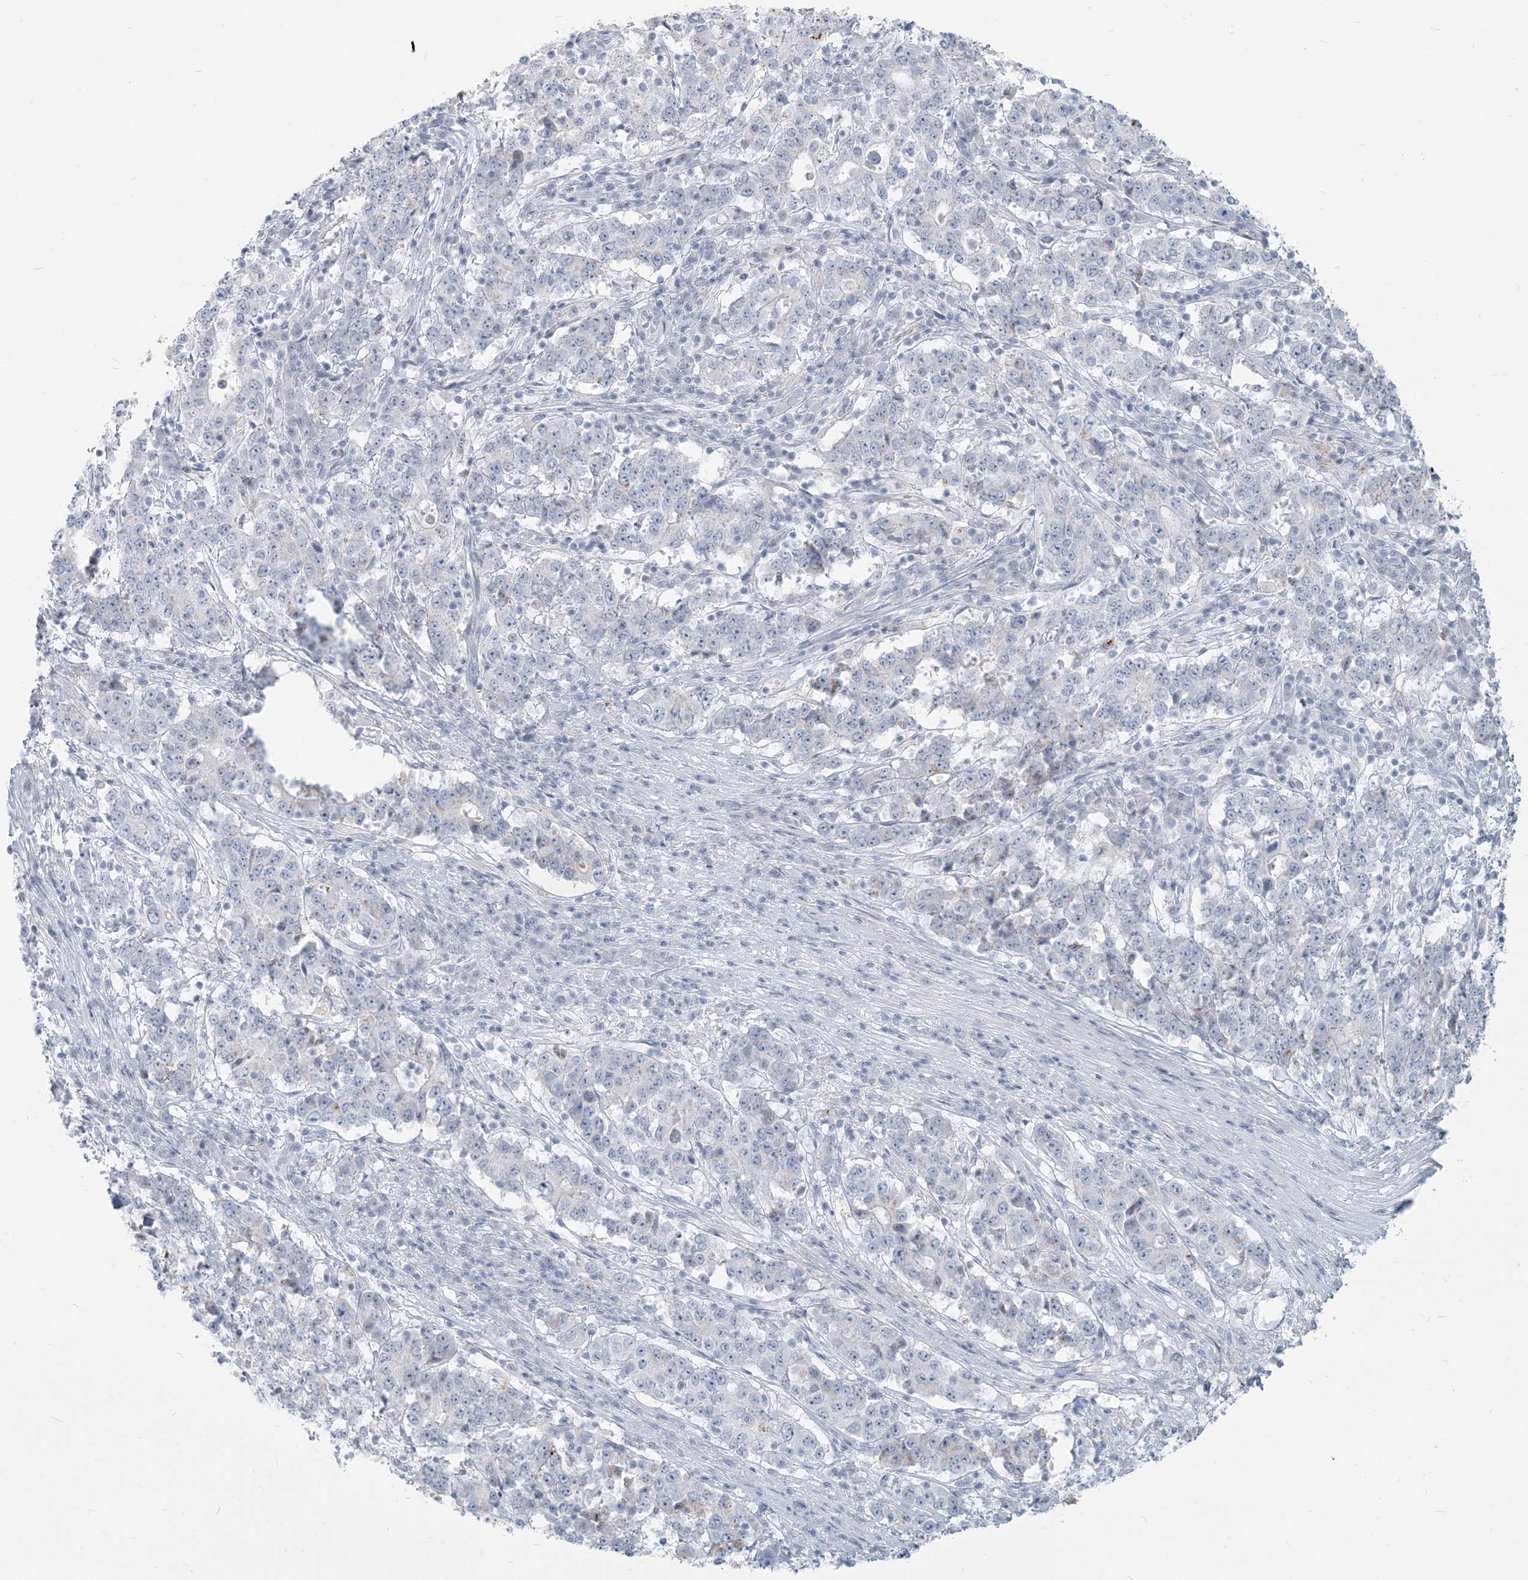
{"staining": {"intensity": "negative", "quantity": "none", "location": "none"}, "tissue": "stomach cancer", "cell_type": "Tumor cells", "image_type": "cancer", "snomed": [{"axis": "morphology", "description": "Adenocarcinoma, NOS"}, {"axis": "topography", "description": "Stomach"}], "caption": "This is an IHC histopathology image of human stomach adenocarcinoma. There is no expression in tumor cells.", "gene": "HLA-DRB1", "patient": {"sex": "male", "age": 59}}